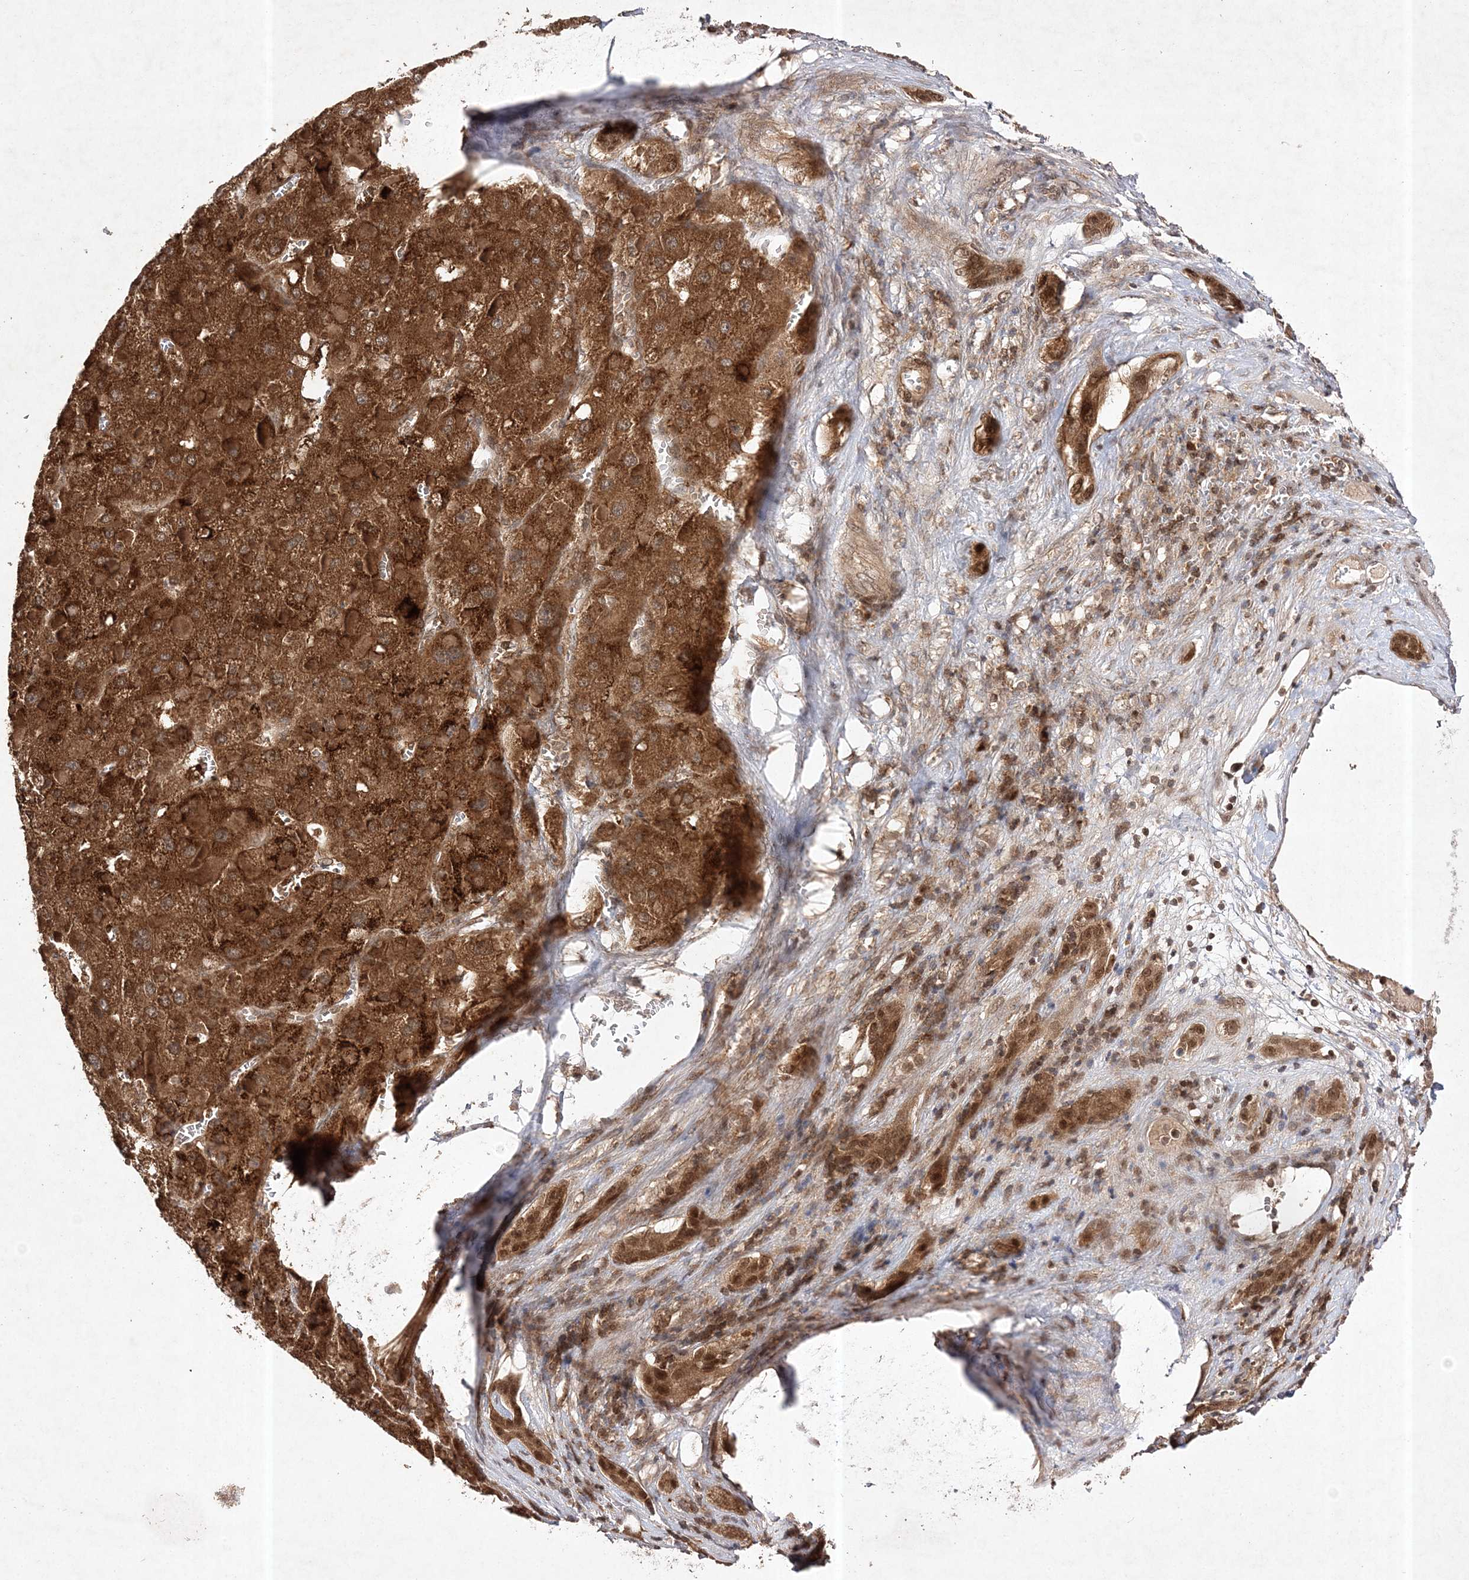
{"staining": {"intensity": "strong", "quantity": ">75%", "location": "cytoplasmic/membranous,nuclear"}, "tissue": "liver cancer", "cell_type": "Tumor cells", "image_type": "cancer", "snomed": [{"axis": "morphology", "description": "Carcinoma, Hepatocellular, NOS"}, {"axis": "topography", "description": "Liver"}], "caption": "A high-resolution image shows immunohistochemistry staining of liver cancer, which demonstrates strong cytoplasmic/membranous and nuclear positivity in about >75% of tumor cells.", "gene": "NIF3L1", "patient": {"sex": "female", "age": 73}}